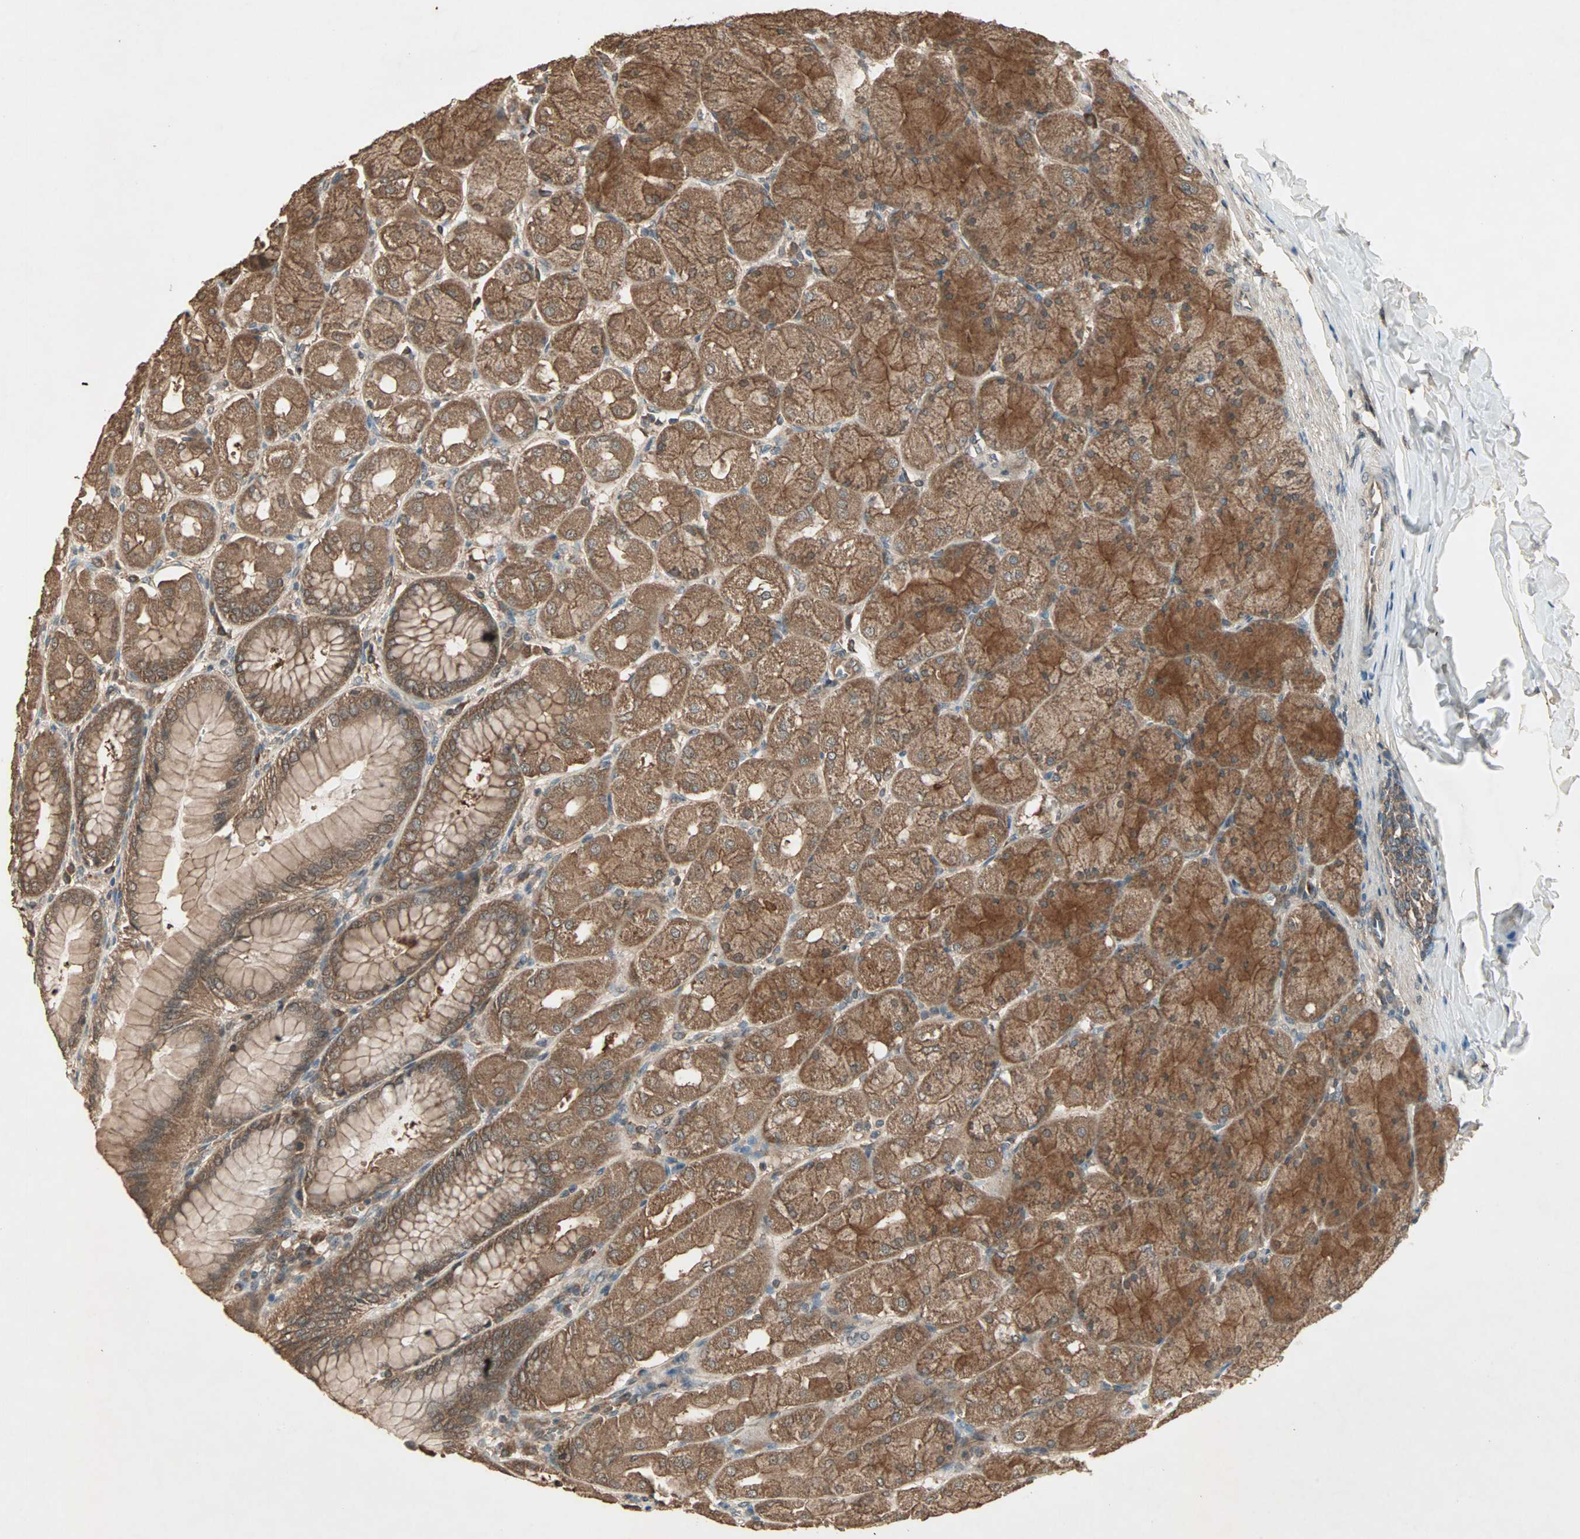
{"staining": {"intensity": "strong", "quantity": ">75%", "location": "cytoplasmic/membranous"}, "tissue": "stomach", "cell_type": "Glandular cells", "image_type": "normal", "snomed": [{"axis": "morphology", "description": "Normal tissue, NOS"}, {"axis": "topography", "description": "Stomach, upper"}], "caption": "Immunohistochemistry (IHC) micrograph of unremarkable stomach stained for a protein (brown), which shows high levels of strong cytoplasmic/membranous staining in about >75% of glandular cells.", "gene": "UBAC1", "patient": {"sex": "female", "age": 56}}